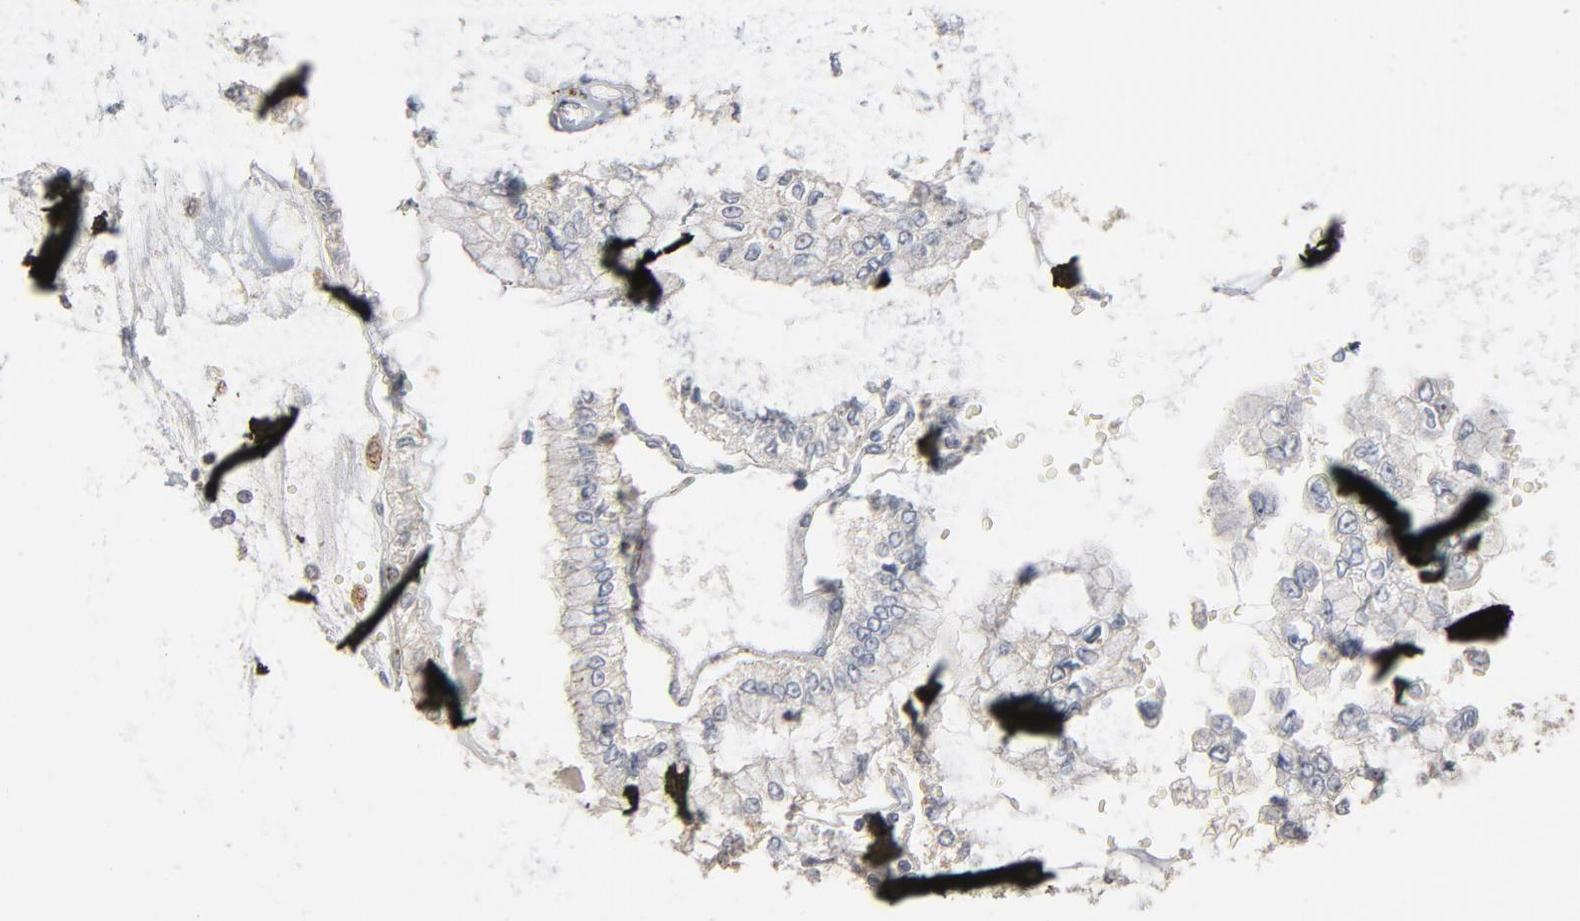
{"staining": {"intensity": "negative", "quantity": "none", "location": "none"}, "tissue": "liver cancer", "cell_type": "Tumor cells", "image_type": "cancer", "snomed": [{"axis": "morphology", "description": "Cholangiocarcinoma"}, {"axis": "topography", "description": "Liver"}], "caption": "Tumor cells show no significant protein positivity in liver cholangiocarcinoma.", "gene": "POMT2", "patient": {"sex": "female", "age": 79}}